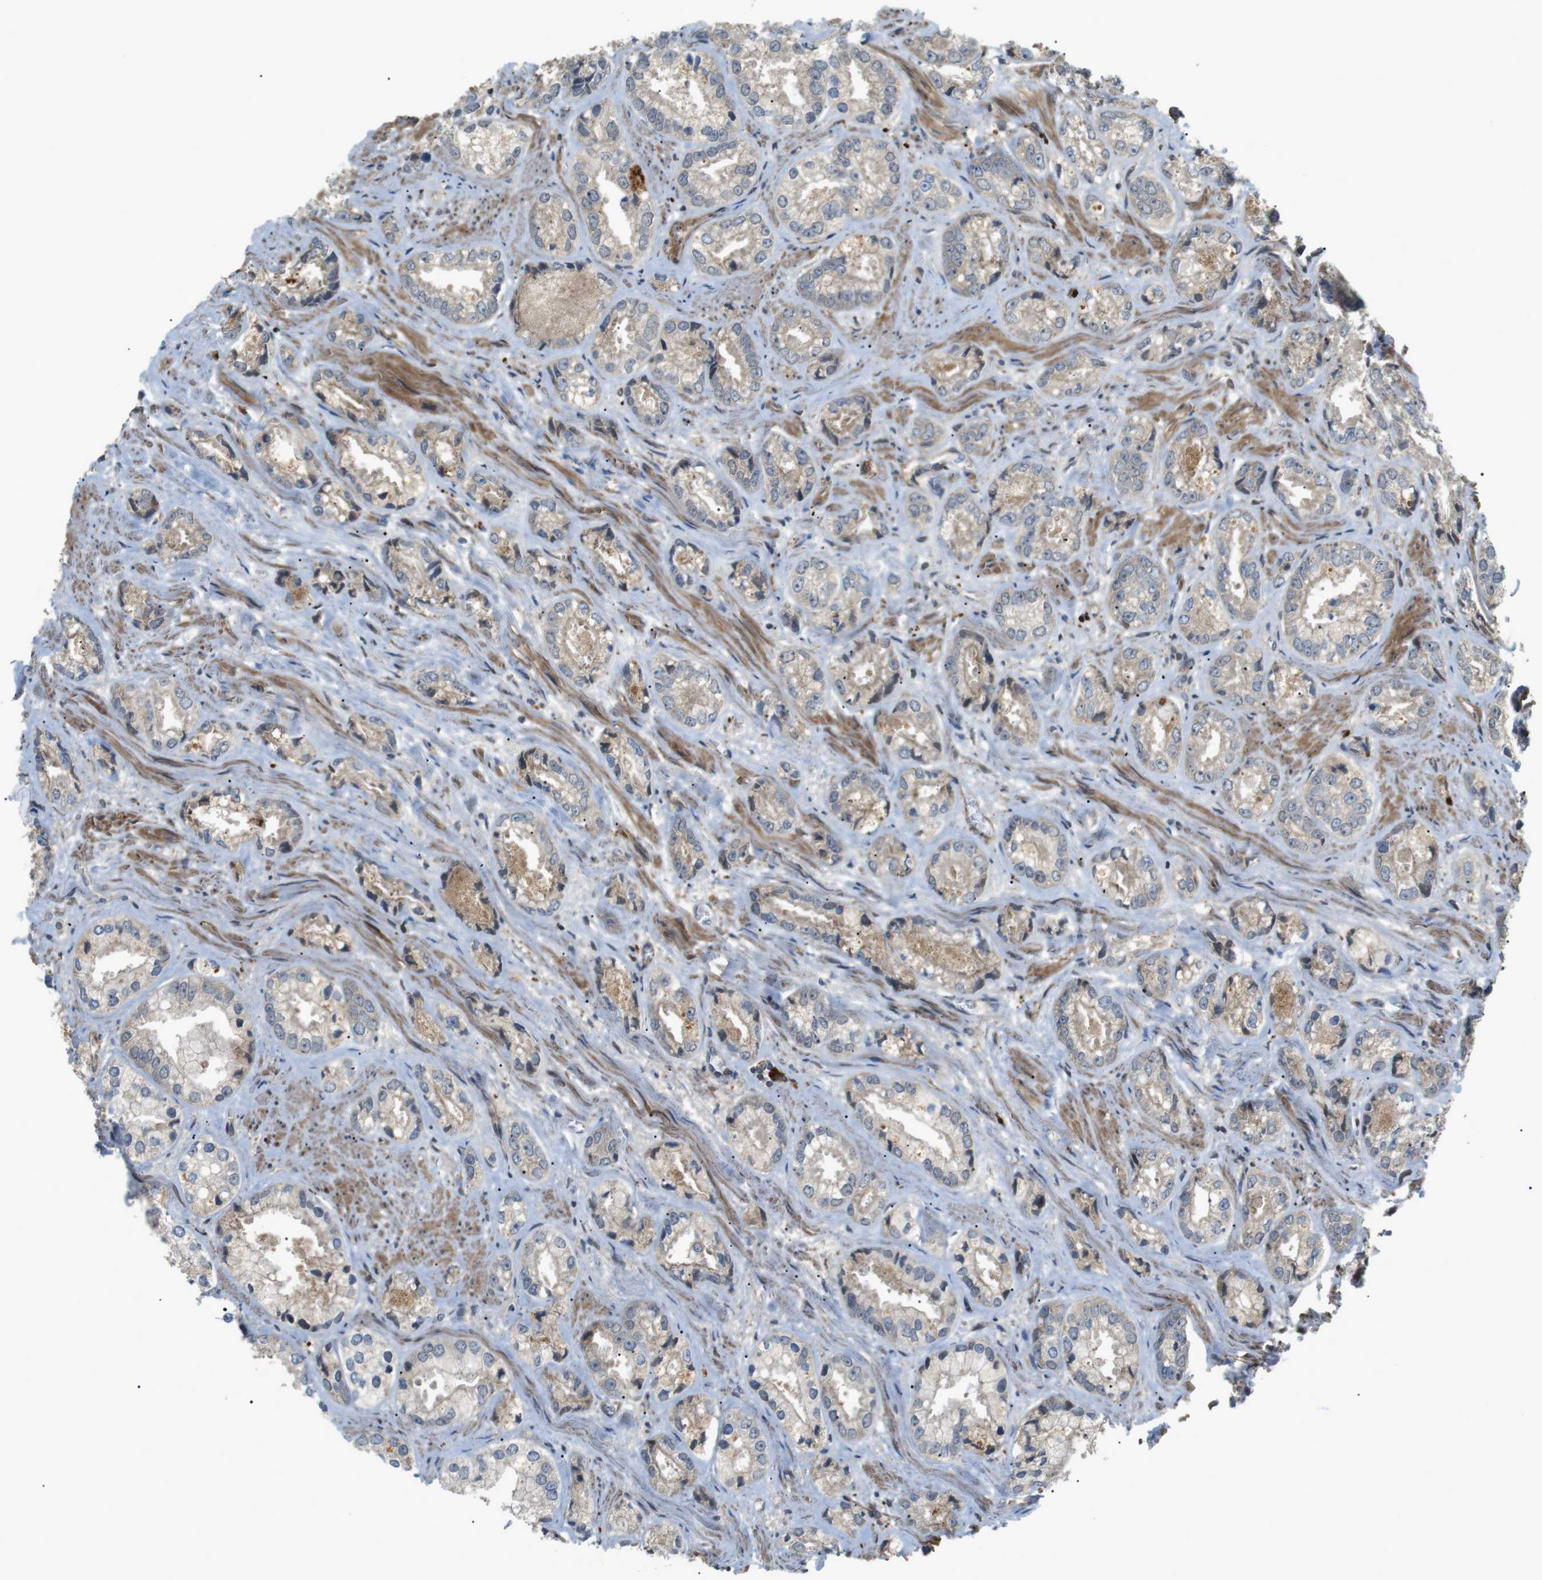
{"staining": {"intensity": "weak", "quantity": ">75%", "location": "cytoplasmic/membranous"}, "tissue": "prostate cancer", "cell_type": "Tumor cells", "image_type": "cancer", "snomed": [{"axis": "morphology", "description": "Adenocarcinoma, High grade"}, {"axis": "topography", "description": "Prostate"}], "caption": "This is a micrograph of immunohistochemistry staining of prostate cancer (high-grade adenocarcinoma), which shows weak staining in the cytoplasmic/membranous of tumor cells.", "gene": "KANK2", "patient": {"sex": "male", "age": 61}}